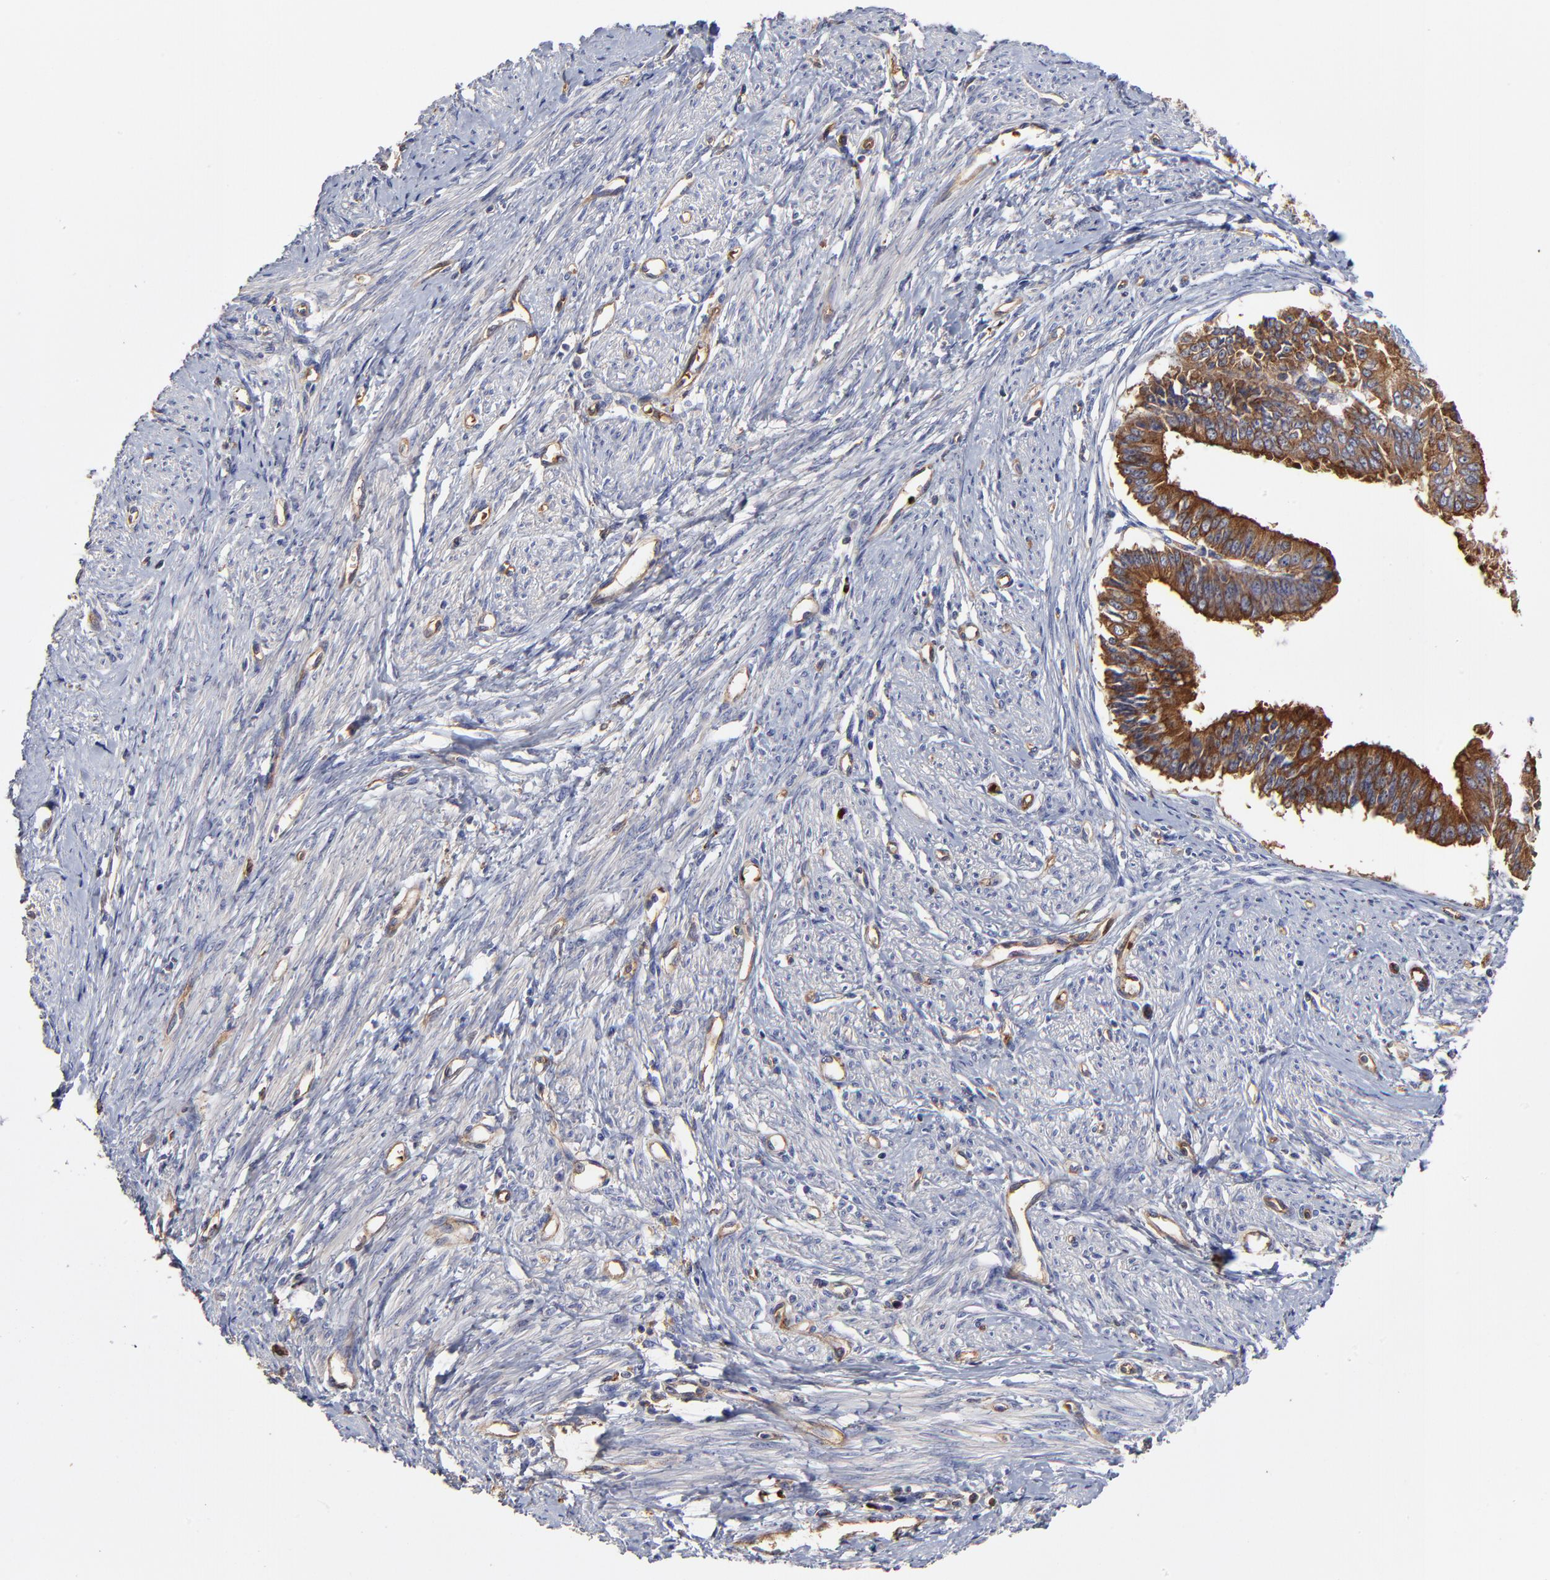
{"staining": {"intensity": "strong", "quantity": ">75%", "location": "cytoplasmic/membranous"}, "tissue": "endometrial cancer", "cell_type": "Tumor cells", "image_type": "cancer", "snomed": [{"axis": "morphology", "description": "Adenocarcinoma, NOS"}, {"axis": "topography", "description": "Endometrium"}], "caption": "A micrograph of endometrial adenocarcinoma stained for a protein exhibits strong cytoplasmic/membranous brown staining in tumor cells.", "gene": "CD2AP", "patient": {"sex": "female", "age": 76}}